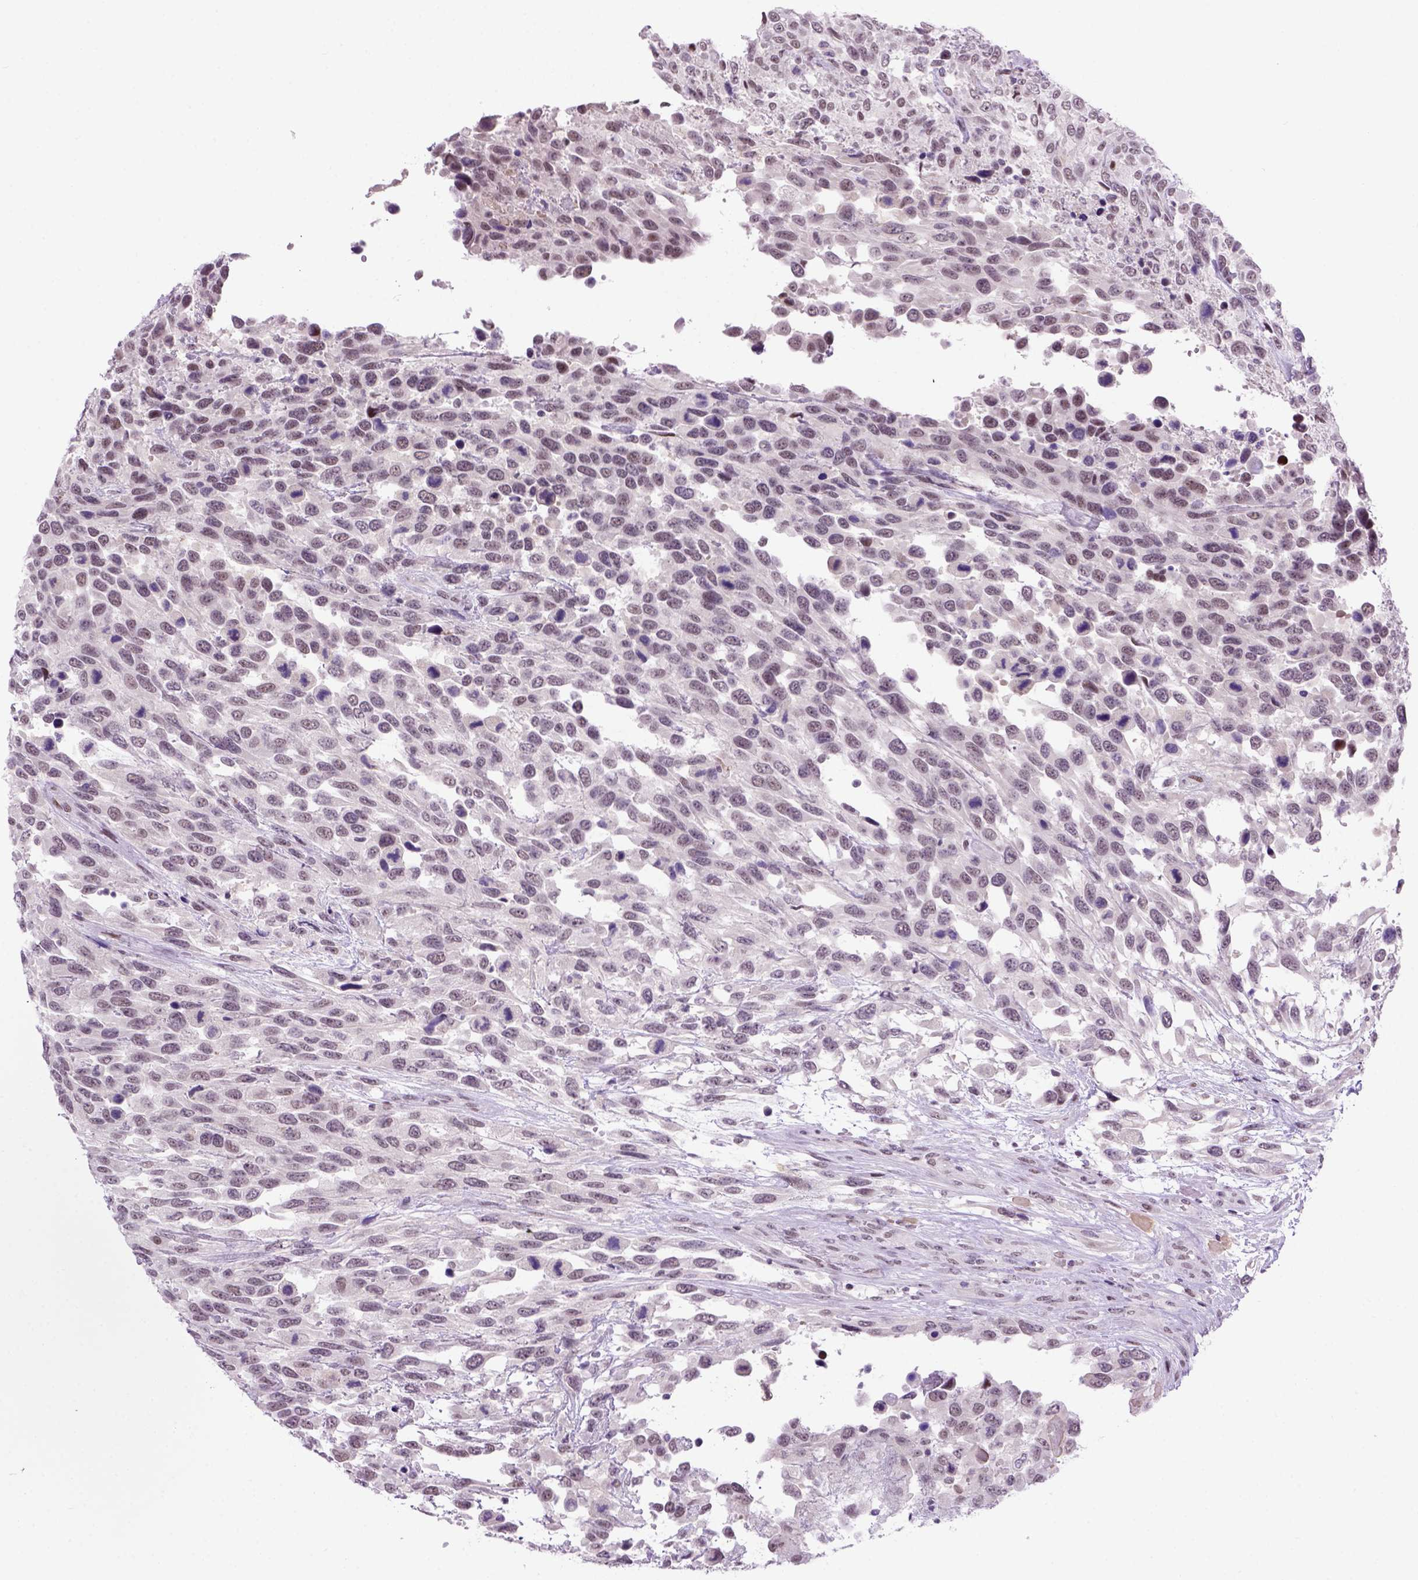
{"staining": {"intensity": "weak", "quantity": "25%-75%", "location": "nuclear"}, "tissue": "urothelial cancer", "cell_type": "Tumor cells", "image_type": "cancer", "snomed": [{"axis": "morphology", "description": "Urothelial carcinoma, High grade"}, {"axis": "topography", "description": "Urinary bladder"}], "caption": "Weak nuclear staining is appreciated in about 25%-75% of tumor cells in urothelial cancer.", "gene": "TBPL1", "patient": {"sex": "female", "age": 70}}